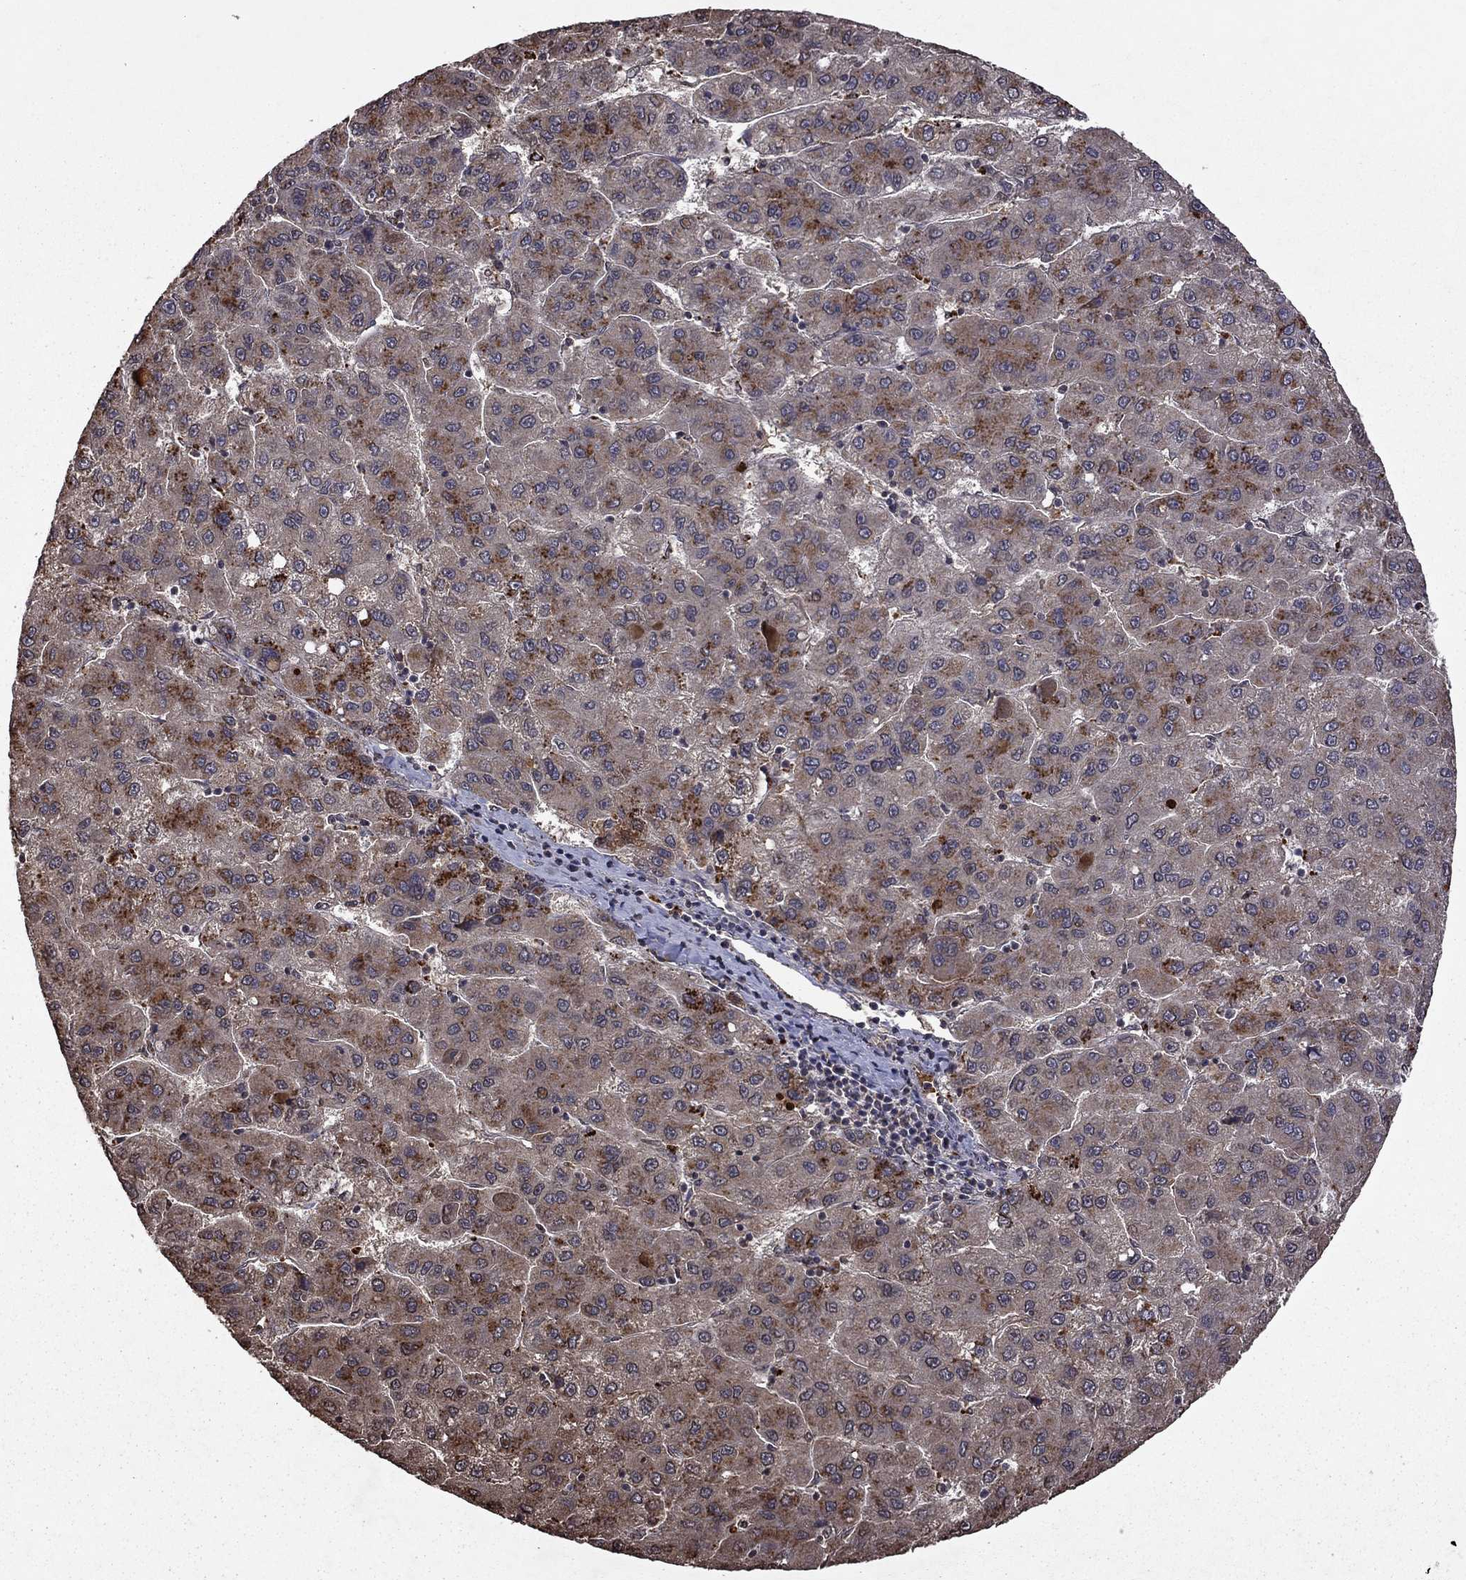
{"staining": {"intensity": "moderate", "quantity": "<25%", "location": "cytoplasmic/membranous"}, "tissue": "liver cancer", "cell_type": "Tumor cells", "image_type": "cancer", "snomed": [{"axis": "morphology", "description": "Carcinoma, Hepatocellular, NOS"}, {"axis": "topography", "description": "Liver"}], "caption": "Protein staining of liver cancer tissue reveals moderate cytoplasmic/membranous positivity in approximately <25% of tumor cells.", "gene": "NLGN1", "patient": {"sex": "female", "age": 82}}